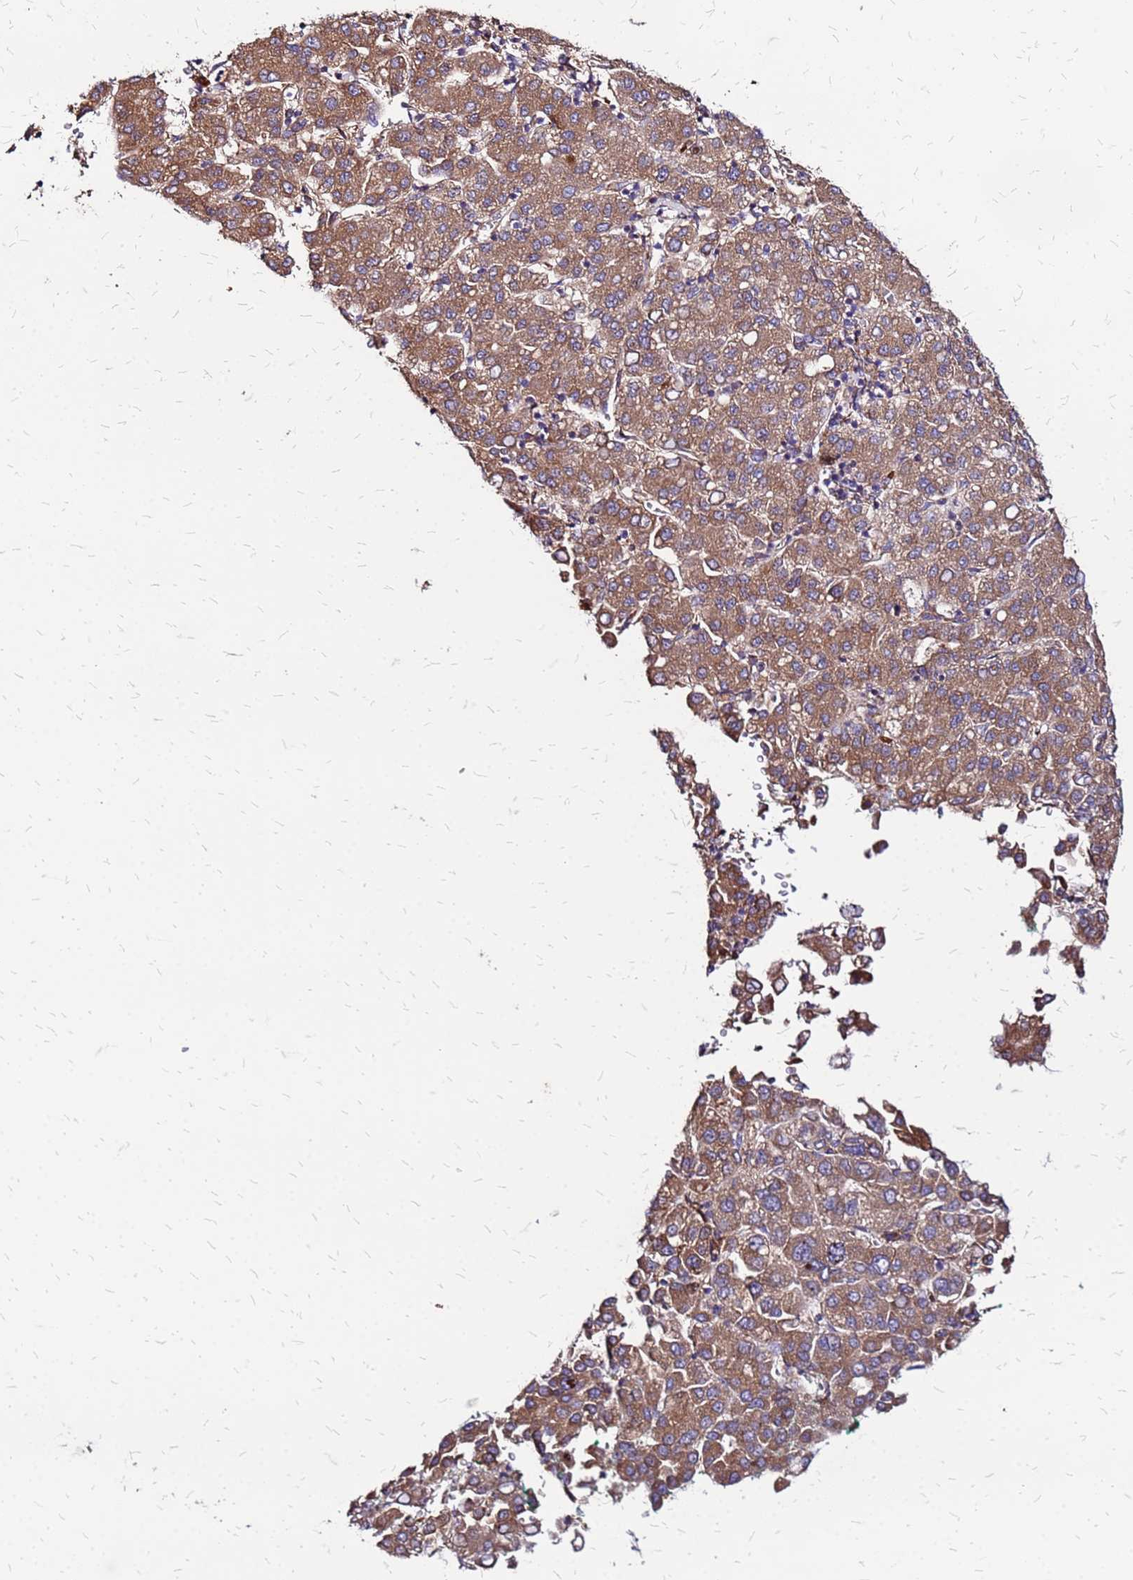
{"staining": {"intensity": "moderate", "quantity": ">75%", "location": "cytoplasmic/membranous"}, "tissue": "liver cancer", "cell_type": "Tumor cells", "image_type": "cancer", "snomed": [{"axis": "morphology", "description": "Carcinoma, Hepatocellular, NOS"}, {"axis": "topography", "description": "Liver"}], "caption": "Liver hepatocellular carcinoma was stained to show a protein in brown. There is medium levels of moderate cytoplasmic/membranous expression in about >75% of tumor cells.", "gene": "VMO1", "patient": {"sex": "male", "age": 65}}